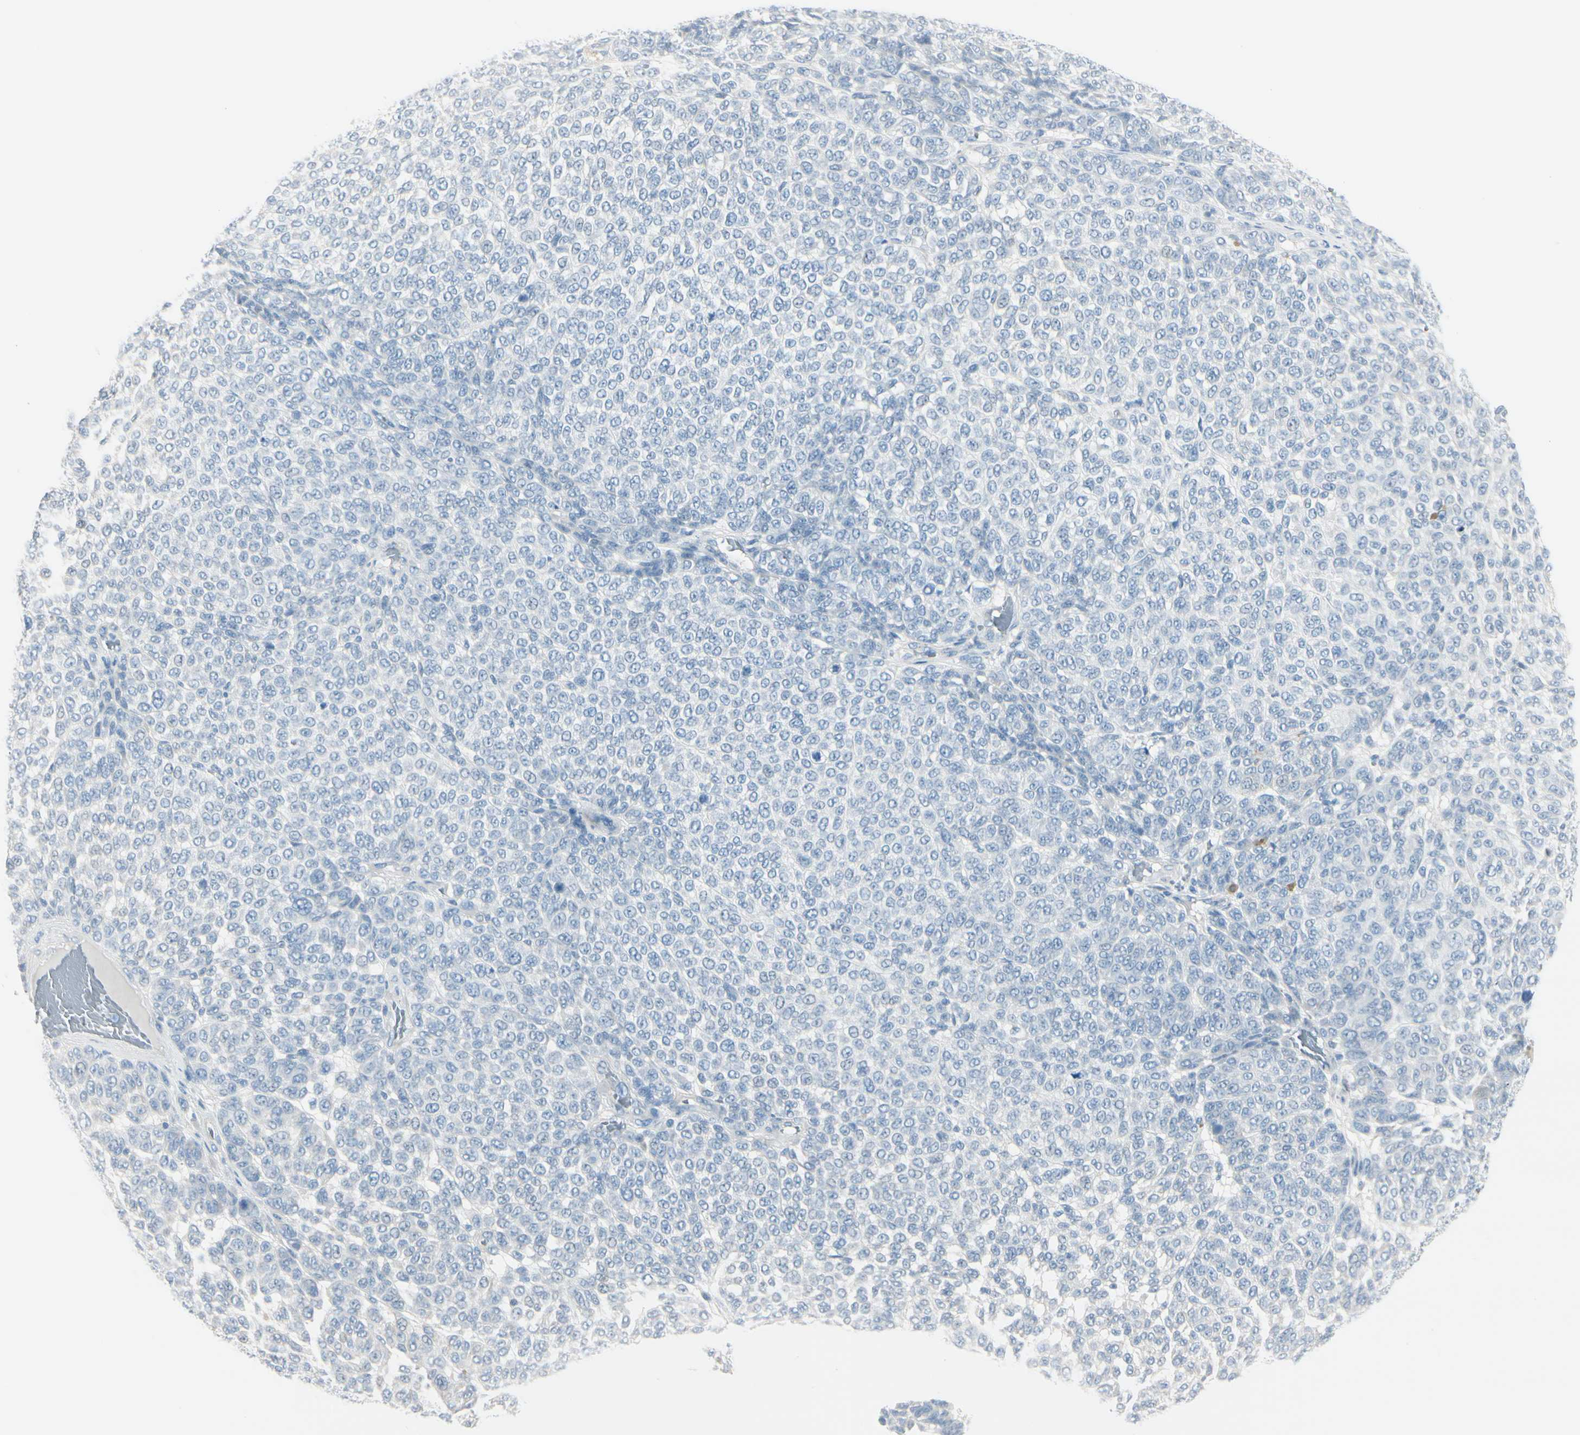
{"staining": {"intensity": "negative", "quantity": "none", "location": "none"}, "tissue": "melanoma", "cell_type": "Tumor cells", "image_type": "cancer", "snomed": [{"axis": "morphology", "description": "Malignant melanoma, NOS"}, {"axis": "topography", "description": "Skin"}], "caption": "Immunohistochemistry histopathology image of neoplastic tissue: human malignant melanoma stained with DAB (3,3'-diaminobenzidine) shows no significant protein staining in tumor cells.", "gene": "CDHR5", "patient": {"sex": "male", "age": 59}}